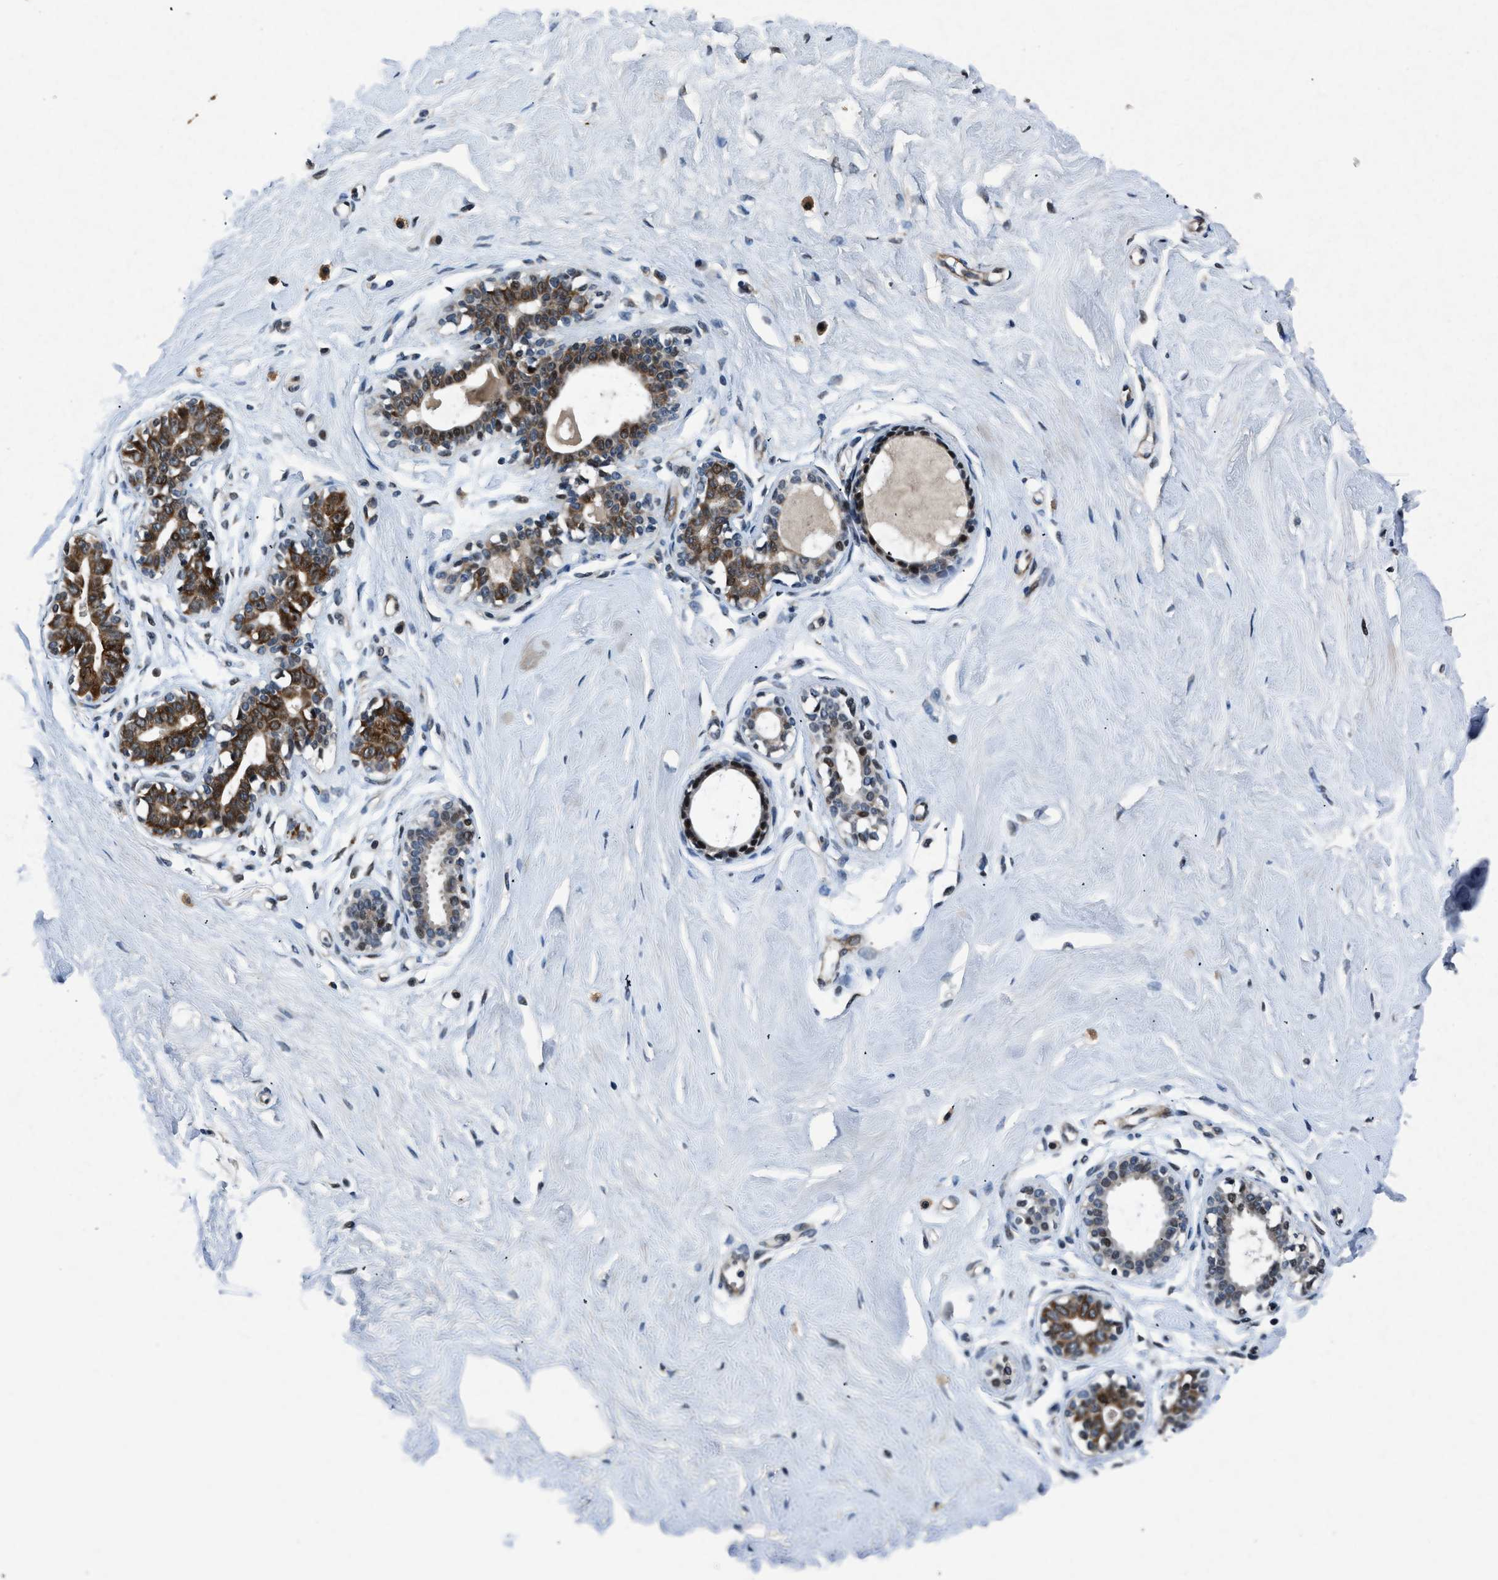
{"staining": {"intensity": "weak", "quantity": ">75%", "location": "cytoplasmic/membranous"}, "tissue": "breast", "cell_type": "Adipocytes", "image_type": "normal", "snomed": [{"axis": "morphology", "description": "Normal tissue, NOS"}, {"axis": "topography", "description": "Breast"}], "caption": "Approximately >75% of adipocytes in unremarkable human breast exhibit weak cytoplasmic/membranous protein staining as visualized by brown immunohistochemical staining.", "gene": "PHLDA1", "patient": {"sex": "female", "age": 23}}